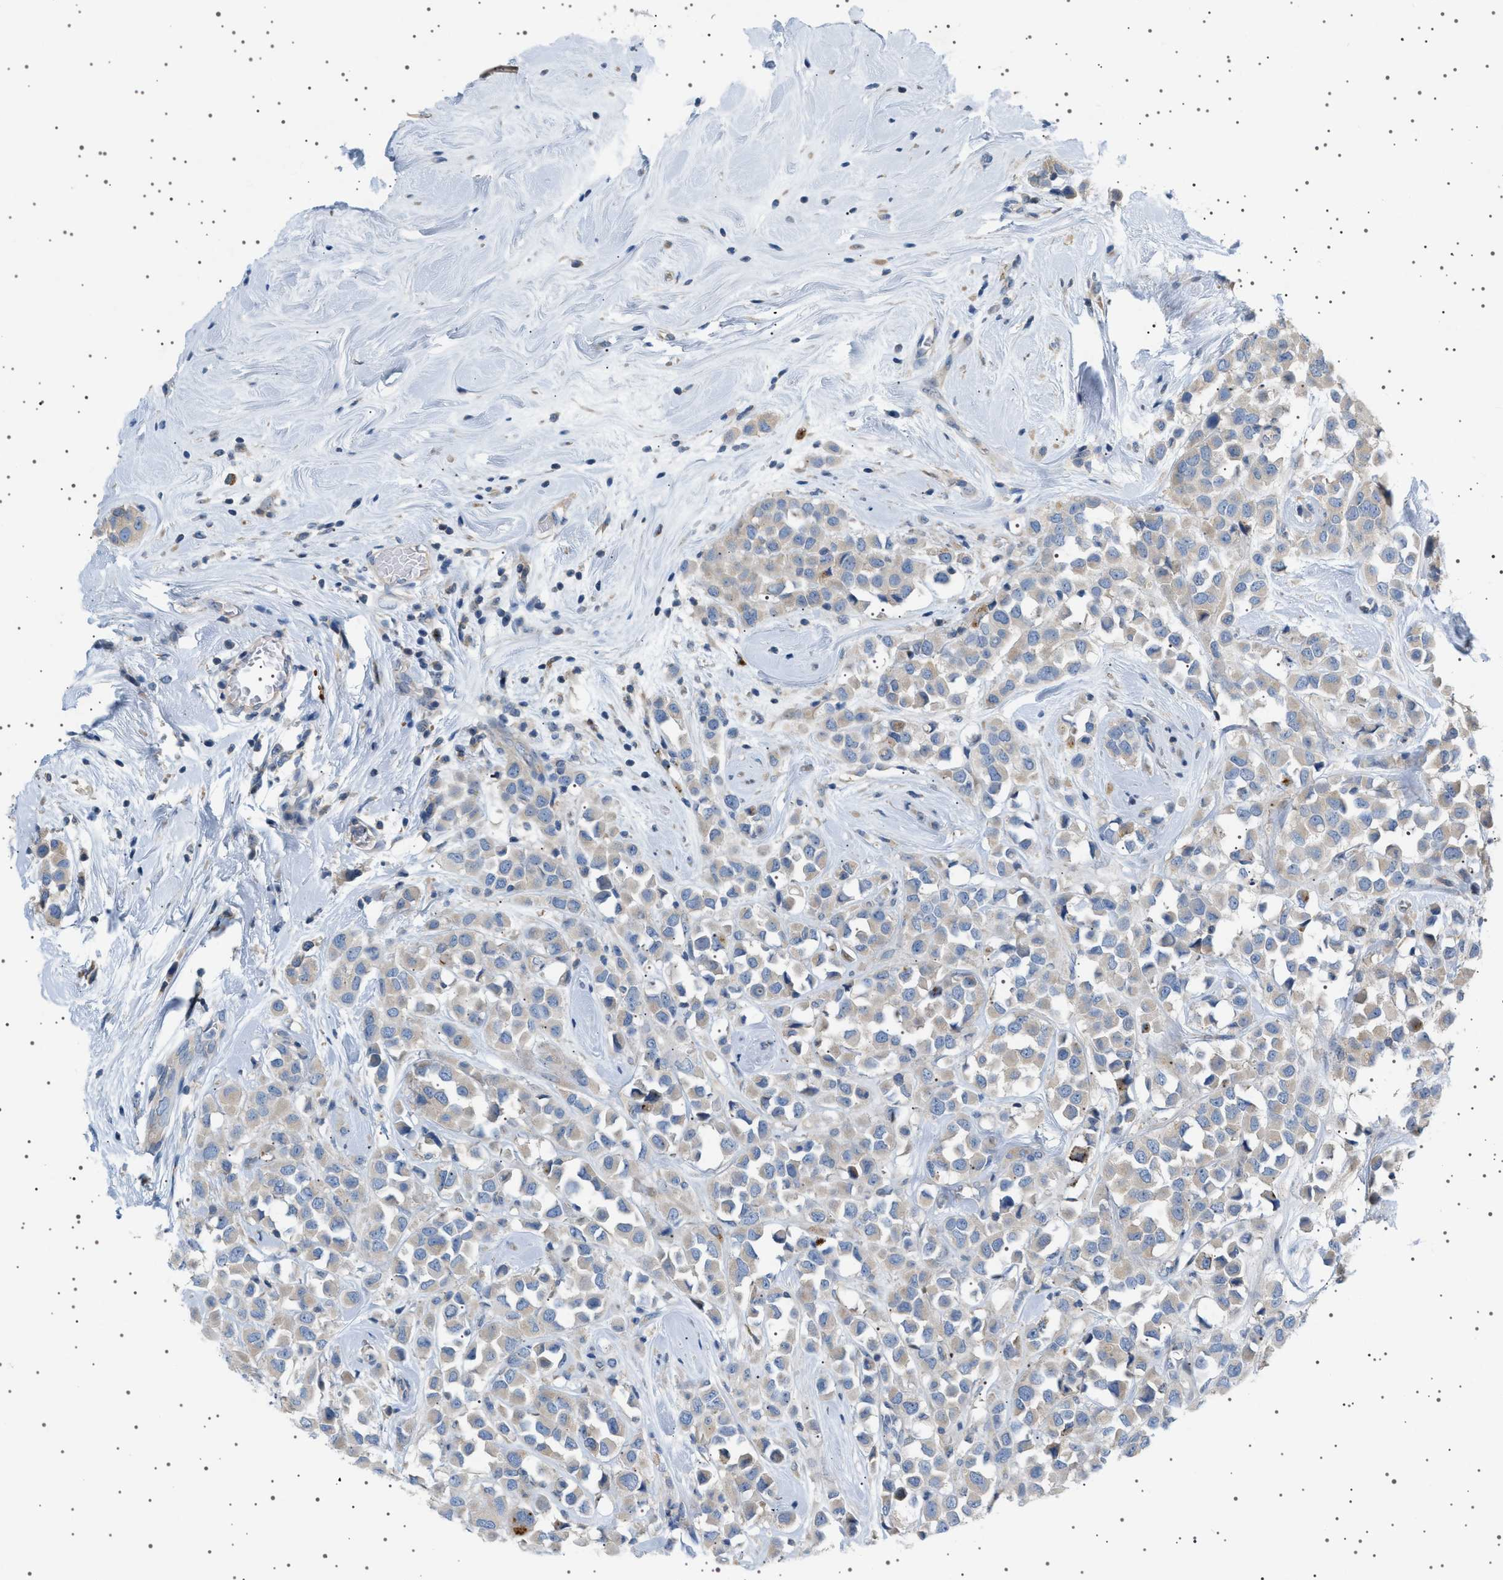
{"staining": {"intensity": "weak", "quantity": "25%-75%", "location": "cytoplasmic/membranous"}, "tissue": "breast cancer", "cell_type": "Tumor cells", "image_type": "cancer", "snomed": [{"axis": "morphology", "description": "Duct carcinoma"}, {"axis": "topography", "description": "Breast"}], "caption": "This photomicrograph shows breast invasive ductal carcinoma stained with immunohistochemistry to label a protein in brown. The cytoplasmic/membranous of tumor cells show weak positivity for the protein. Nuclei are counter-stained blue.", "gene": "ADCY10", "patient": {"sex": "female", "age": 61}}